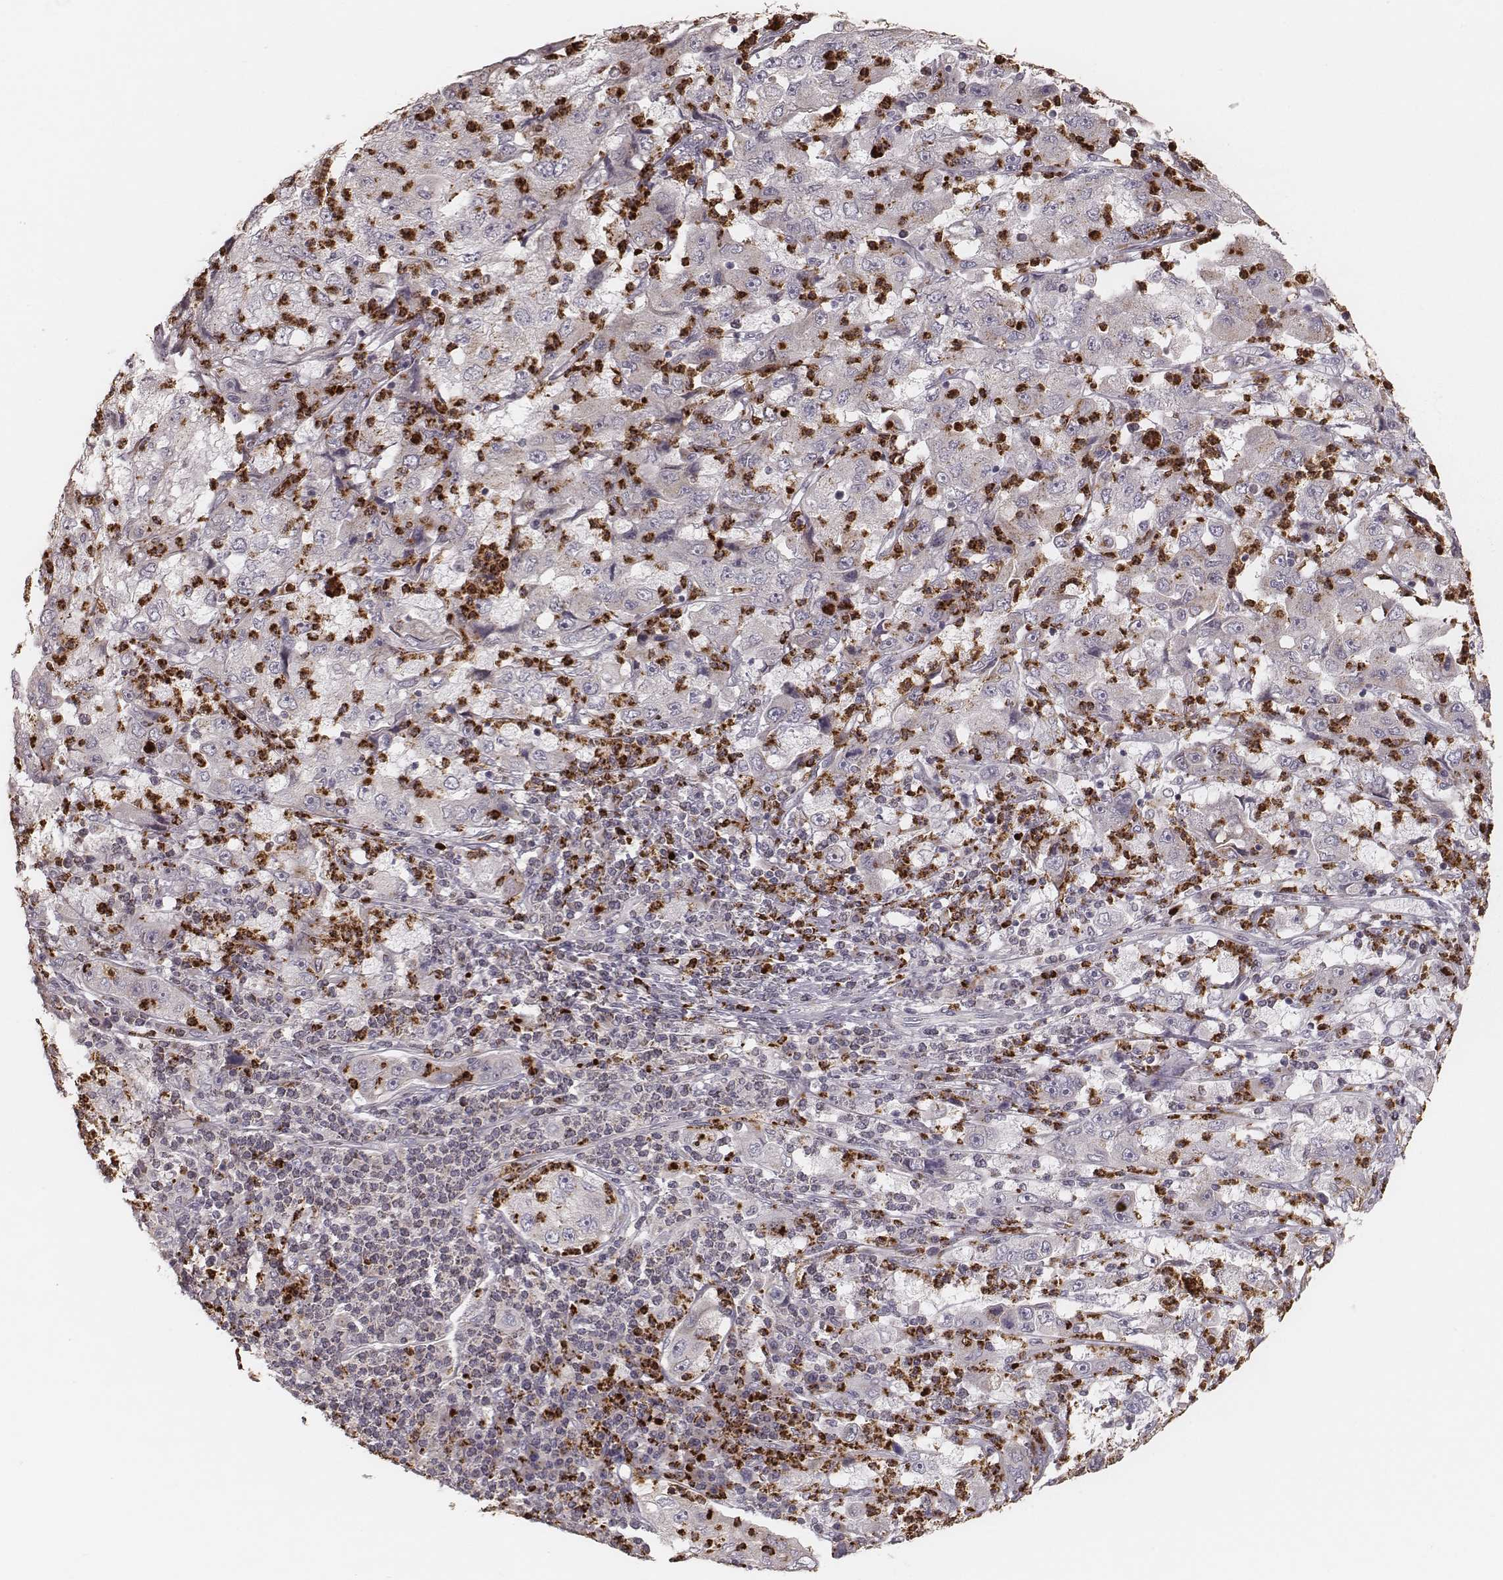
{"staining": {"intensity": "negative", "quantity": "none", "location": "none"}, "tissue": "cervical cancer", "cell_type": "Tumor cells", "image_type": "cancer", "snomed": [{"axis": "morphology", "description": "Squamous cell carcinoma, NOS"}, {"axis": "topography", "description": "Cervix"}], "caption": "Tumor cells are negative for protein expression in human cervical squamous cell carcinoma. The staining was performed using DAB (3,3'-diaminobenzidine) to visualize the protein expression in brown, while the nuclei were stained in blue with hematoxylin (Magnification: 20x).", "gene": "ABCA7", "patient": {"sex": "female", "age": 36}}